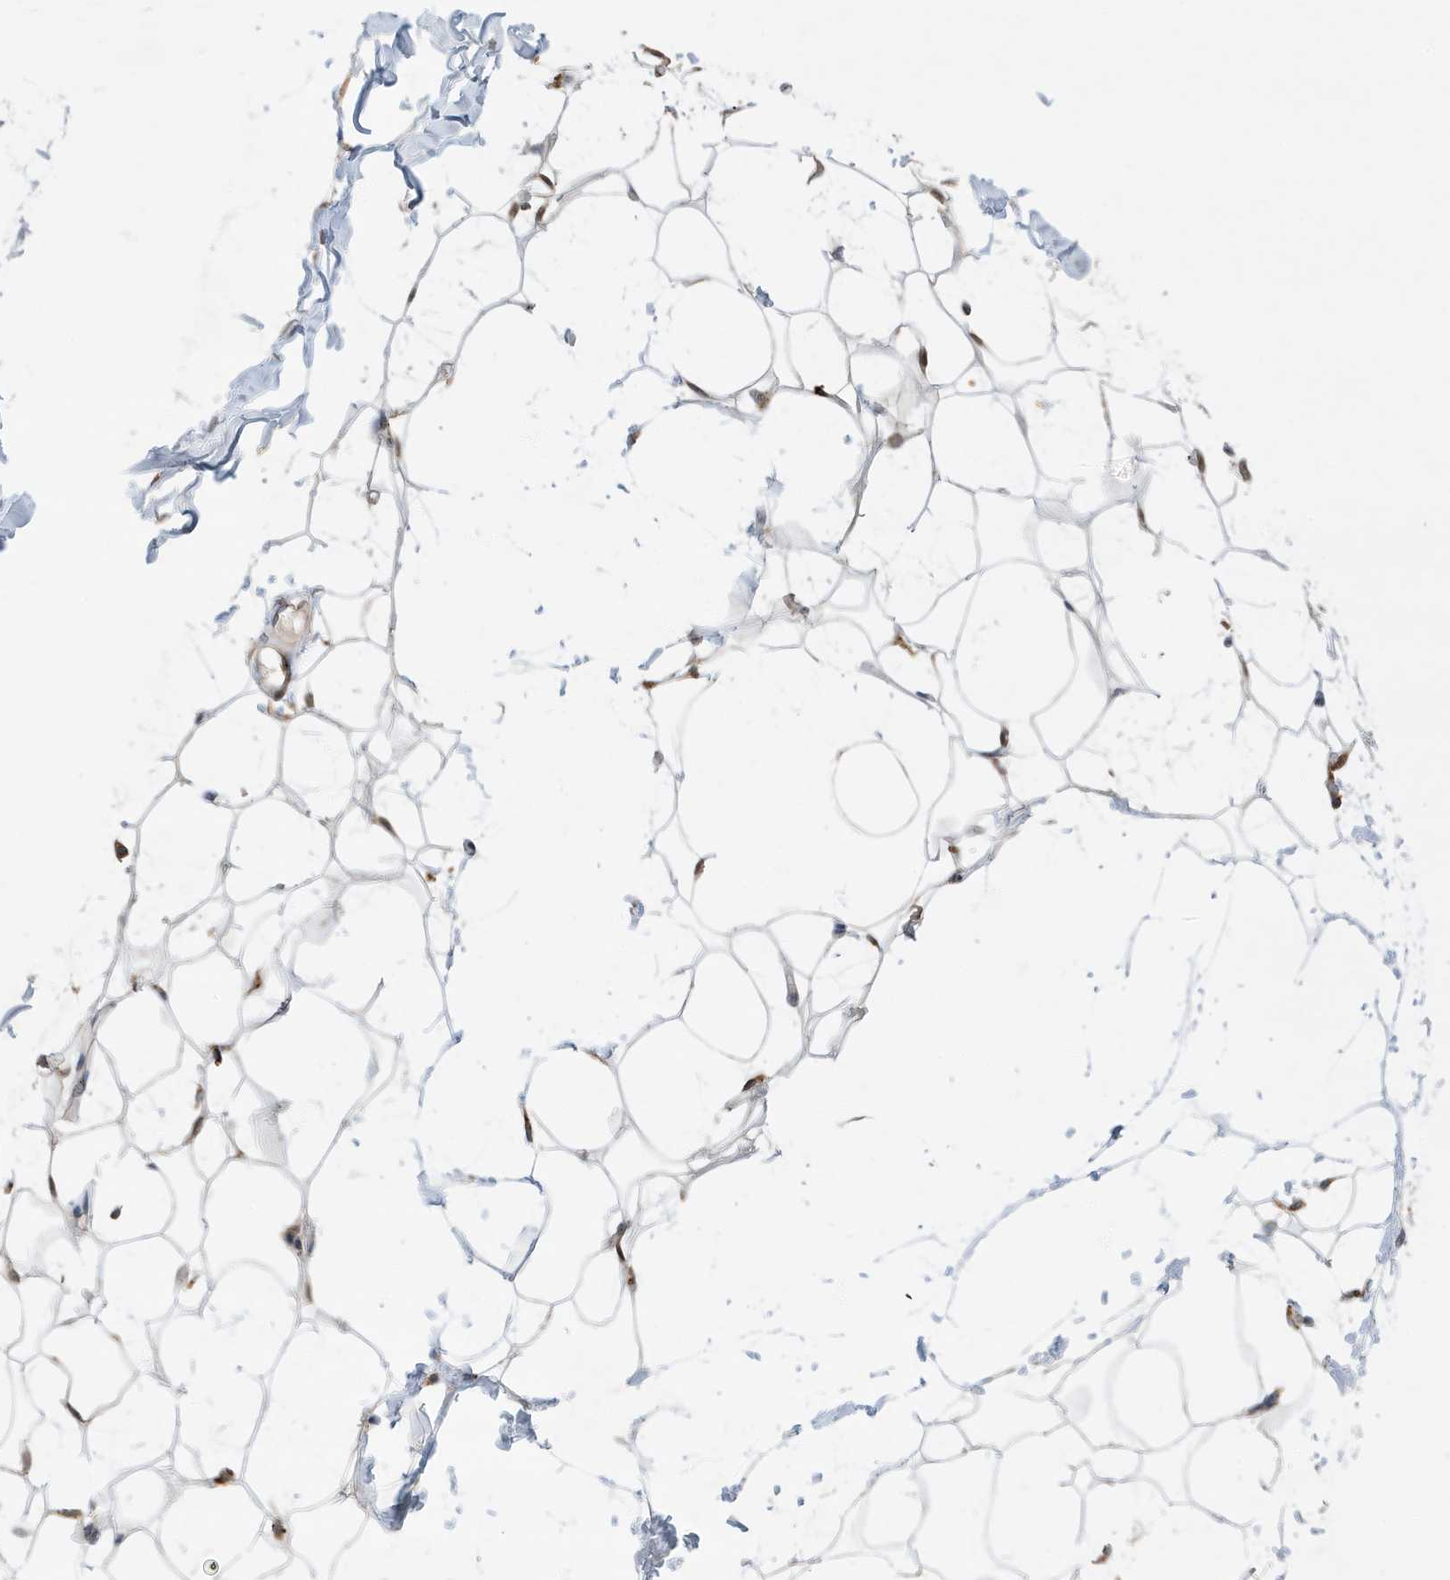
{"staining": {"intensity": "moderate", "quantity": ">75%", "location": "cytoplasmic/membranous"}, "tissue": "breast", "cell_type": "Adipocytes", "image_type": "normal", "snomed": [{"axis": "morphology", "description": "Normal tissue, NOS"}, {"axis": "topography", "description": "Breast"}], "caption": "This photomicrograph displays IHC staining of benign human breast, with medium moderate cytoplasmic/membranous expression in about >75% of adipocytes.", "gene": "ZNF507", "patient": {"sex": "female", "age": 27}}